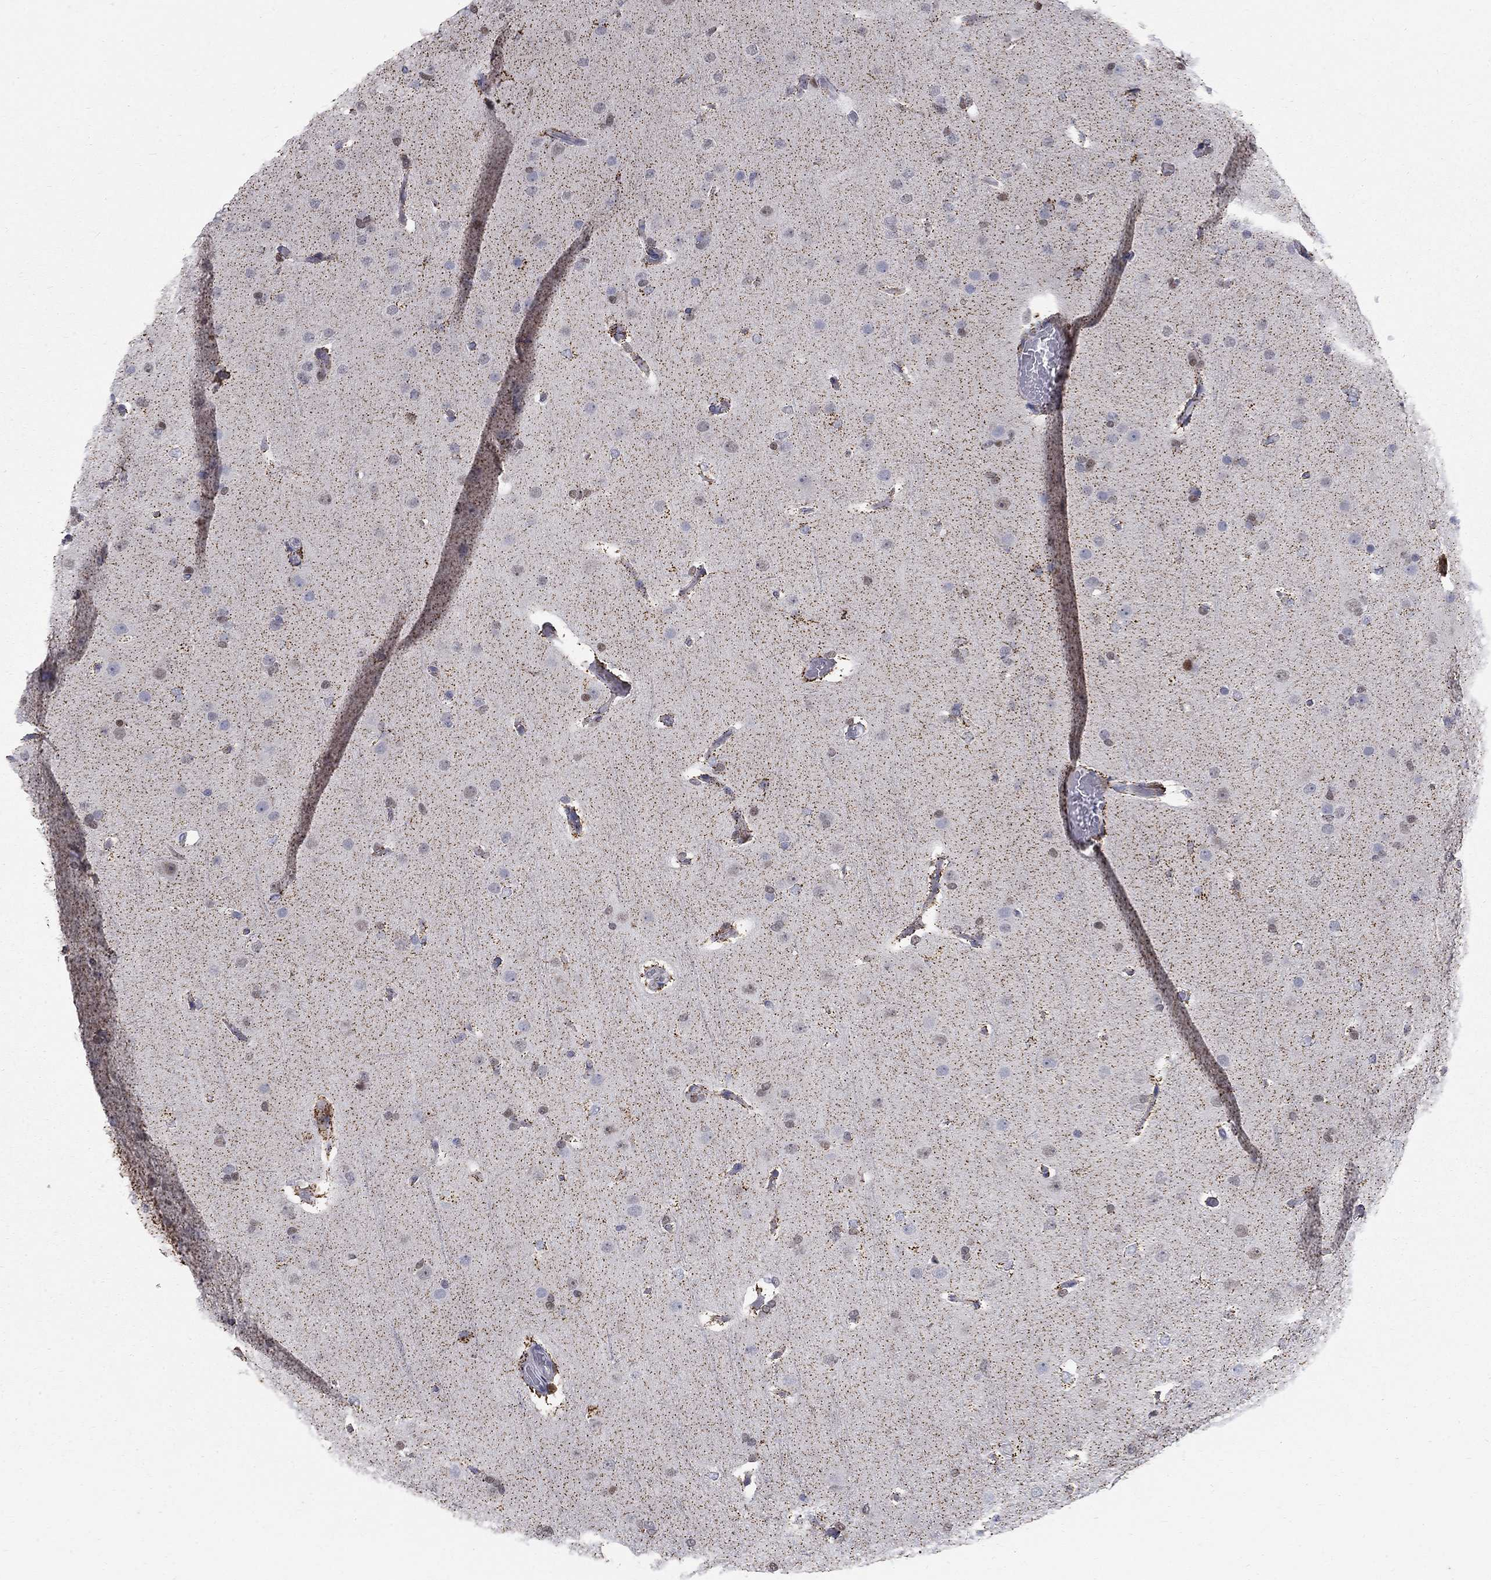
{"staining": {"intensity": "negative", "quantity": "none", "location": "none"}, "tissue": "glioma", "cell_type": "Tumor cells", "image_type": "cancer", "snomed": [{"axis": "morphology", "description": "Glioma, malignant, Low grade"}, {"axis": "topography", "description": "Brain"}], "caption": "This histopathology image is of malignant low-grade glioma stained with immunohistochemistry to label a protein in brown with the nuclei are counter-stained blue. There is no positivity in tumor cells.", "gene": "GCFC2", "patient": {"sex": "male", "age": 41}}